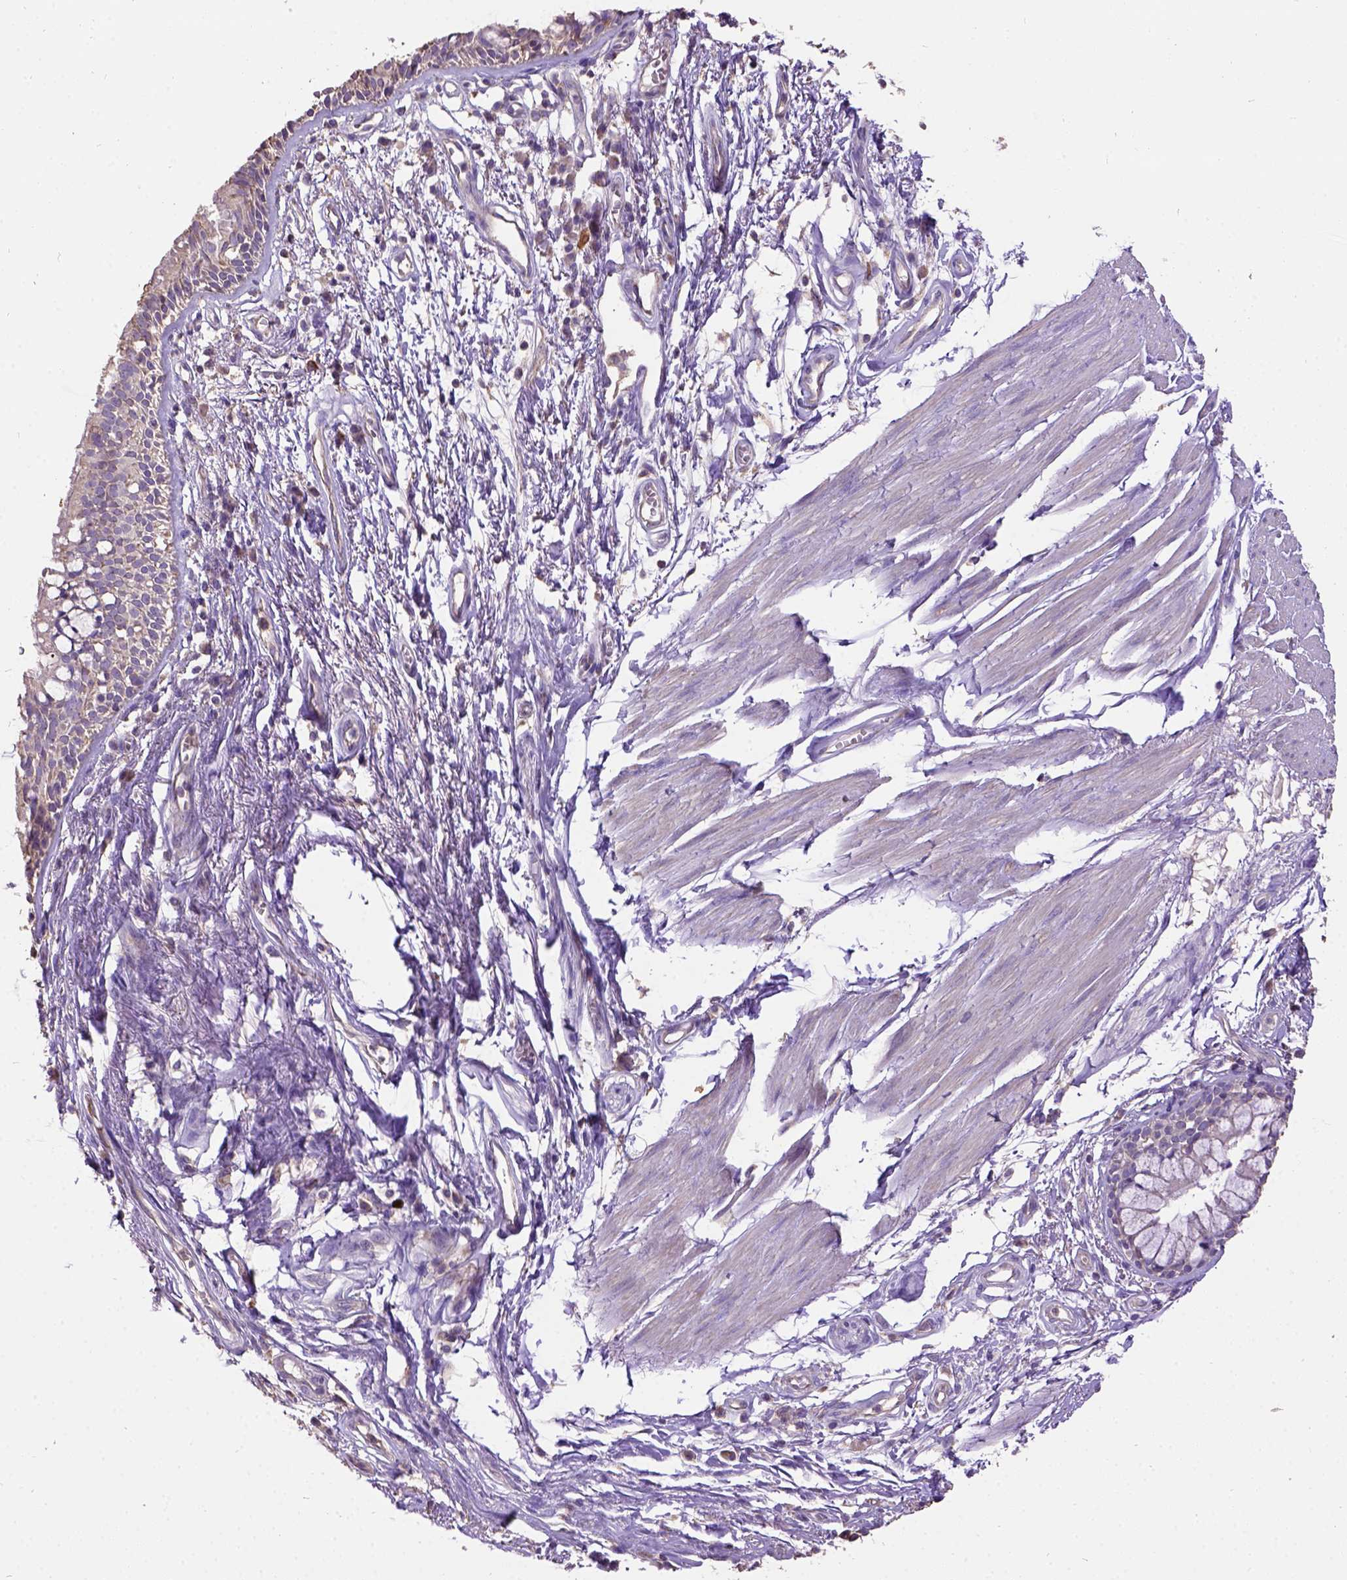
{"staining": {"intensity": "negative", "quantity": "none", "location": "none"}, "tissue": "bronchus", "cell_type": "Respiratory epithelial cells", "image_type": "normal", "snomed": [{"axis": "morphology", "description": "Normal tissue, NOS"}, {"axis": "morphology", "description": "Squamous cell carcinoma, NOS"}, {"axis": "topography", "description": "Cartilage tissue"}, {"axis": "topography", "description": "Bronchus"}, {"axis": "topography", "description": "Lung"}], "caption": "High power microscopy photomicrograph of an immunohistochemistry micrograph of benign bronchus, revealing no significant staining in respiratory epithelial cells.", "gene": "DQX1", "patient": {"sex": "male", "age": 66}}